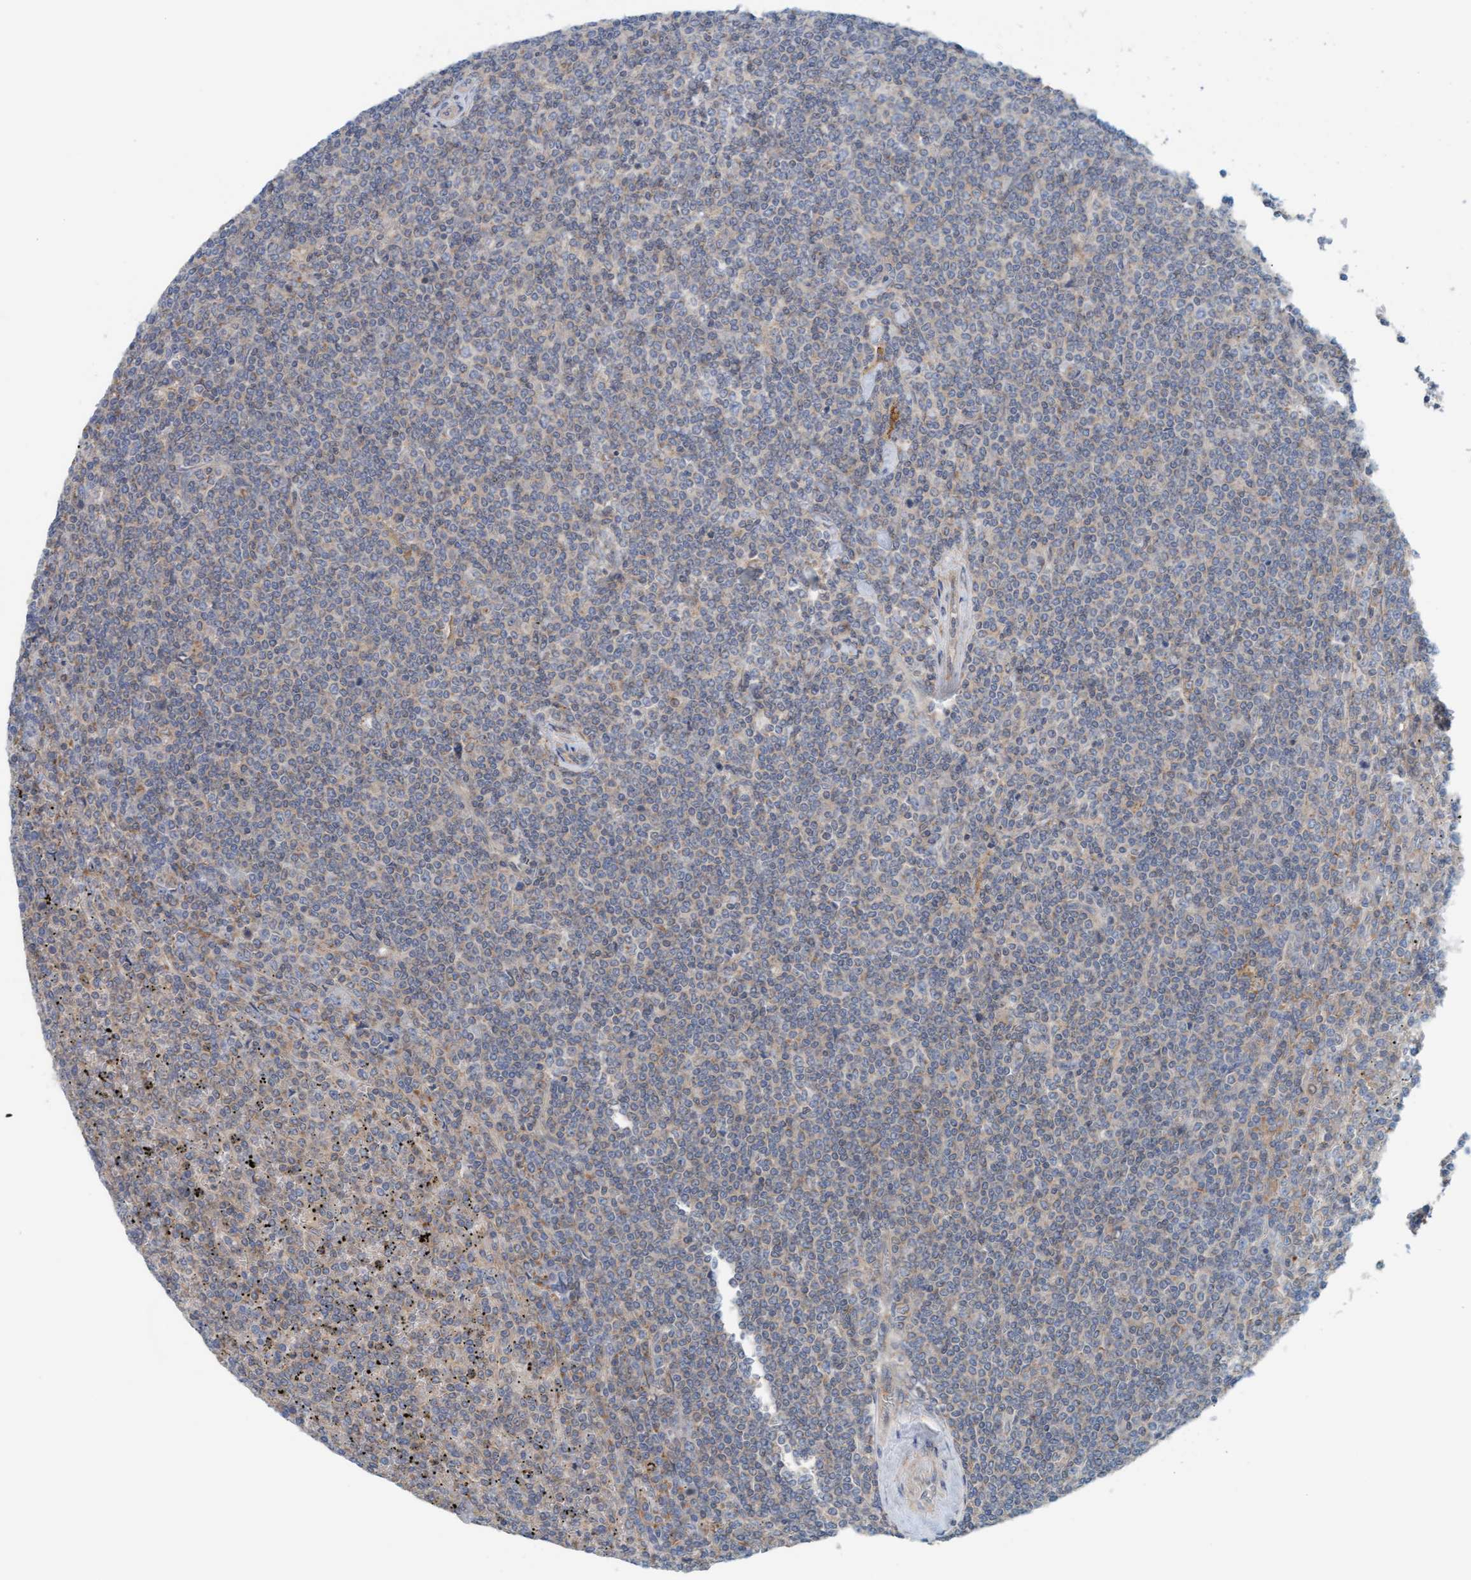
{"staining": {"intensity": "negative", "quantity": "none", "location": "none"}, "tissue": "lymphoma", "cell_type": "Tumor cells", "image_type": "cancer", "snomed": [{"axis": "morphology", "description": "Malignant lymphoma, non-Hodgkin's type, Low grade"}, {"axis": "topography", "description": "Spleen"}], "caption": "Micrograph shows no significant protein positivity in tumor cells of low-grade malignant lymphoma, non-Hodgkin's type. (IHC, brightfield microscopy, high magnification).", "gene": "UBAP1", "patient": {"sex": "female", "age": 19}}